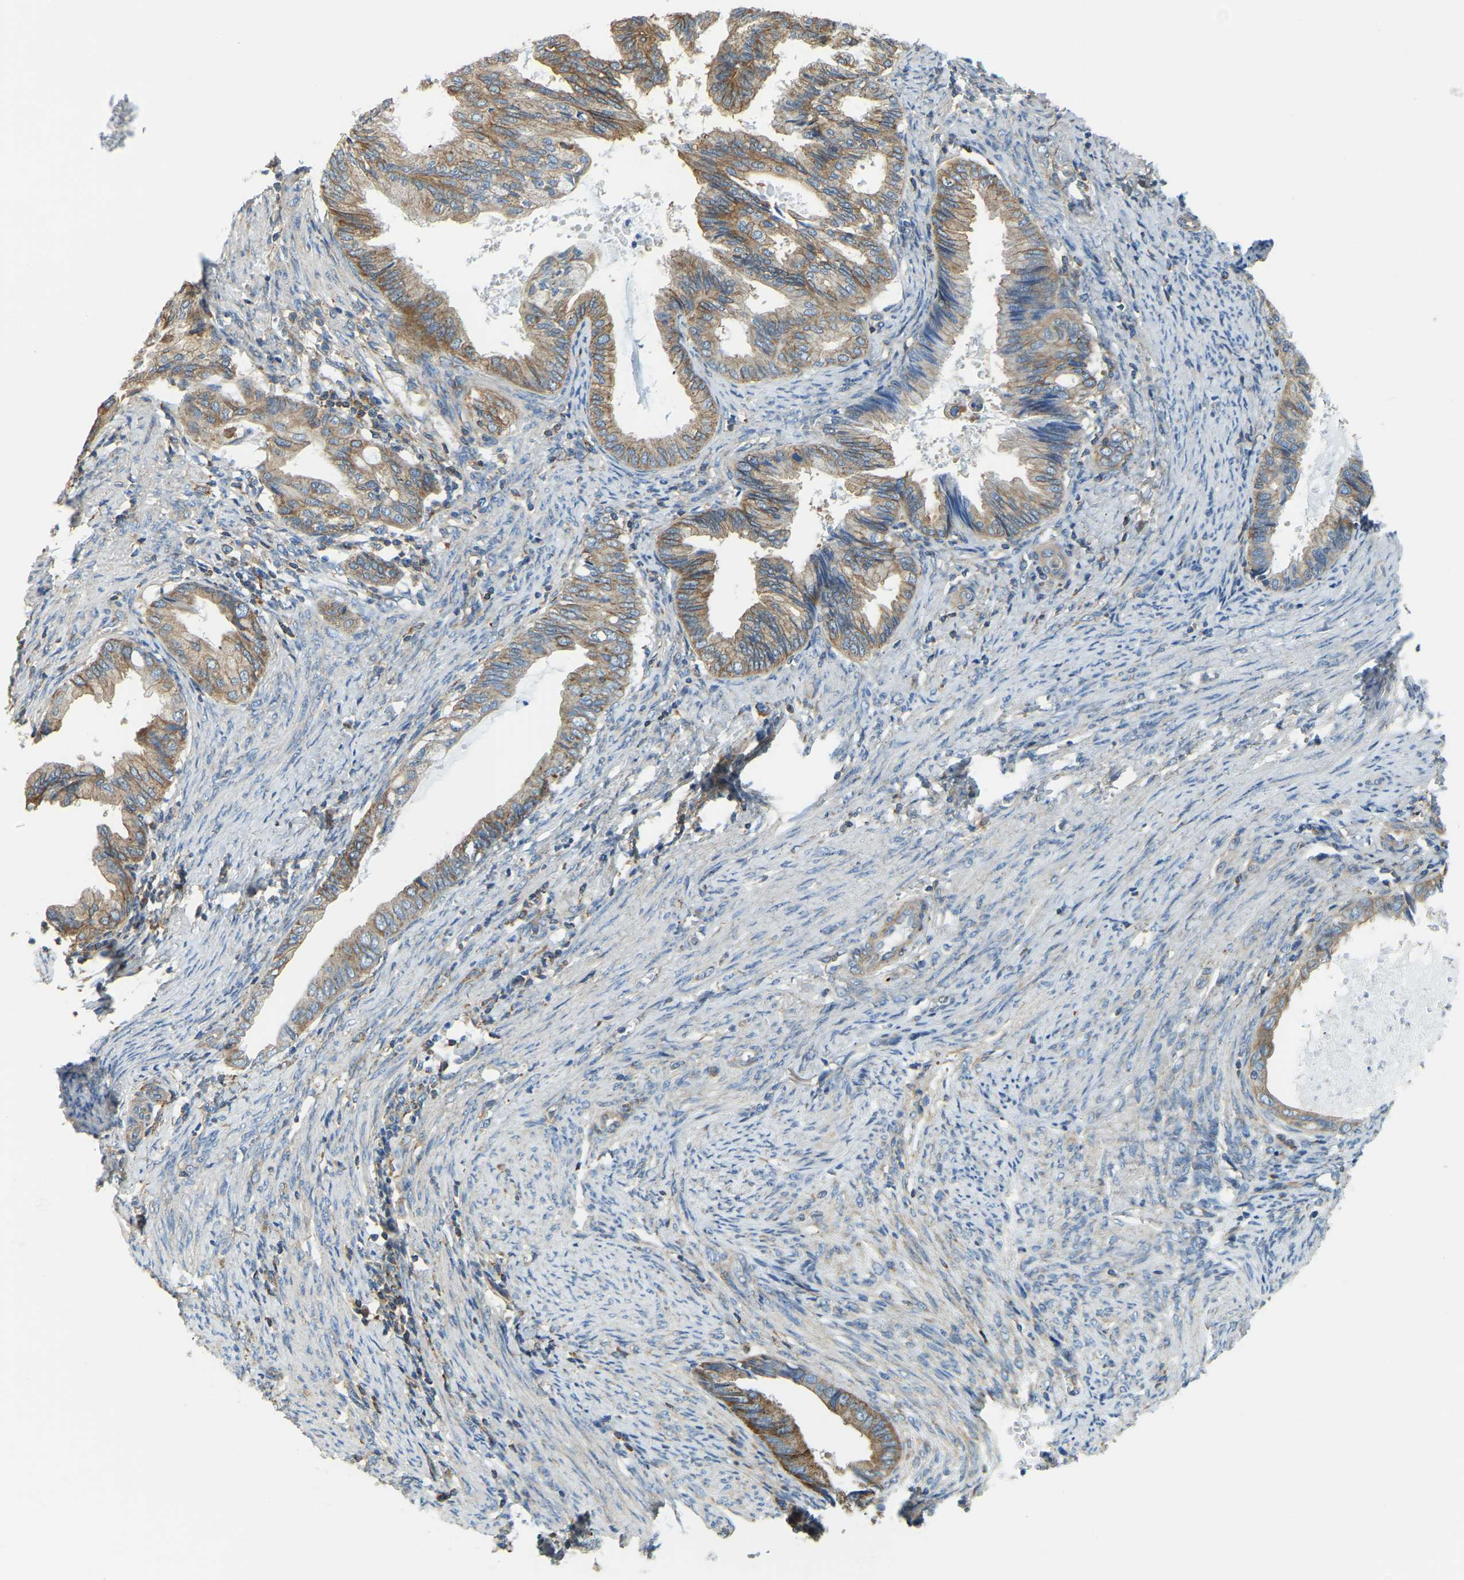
{"staining": {"intensity": "moderate", "quantity": ">75%", "location": "cytoplasmic/membranous"}, "tissue": "endometrial cancer", "cell_type": "Tumor cells", "image_type": "cancer", "snomed": [{"axis": "morphology", "description": "Adenocarcinoma, NOS"}, {"axis": "topography", "description": "Endometrium"}], "caption": "Brown immunohistochemical staining in human adenocarcinoma (endometrial) displays moderate cytoplasmic/membranous expression in about >75% of tumor cells. Immunohistochemistry stains the protein in brown and the nuclei are stained blue.", "gene": "AHNAK", "patient": {"sex": "female", "age": 86}}